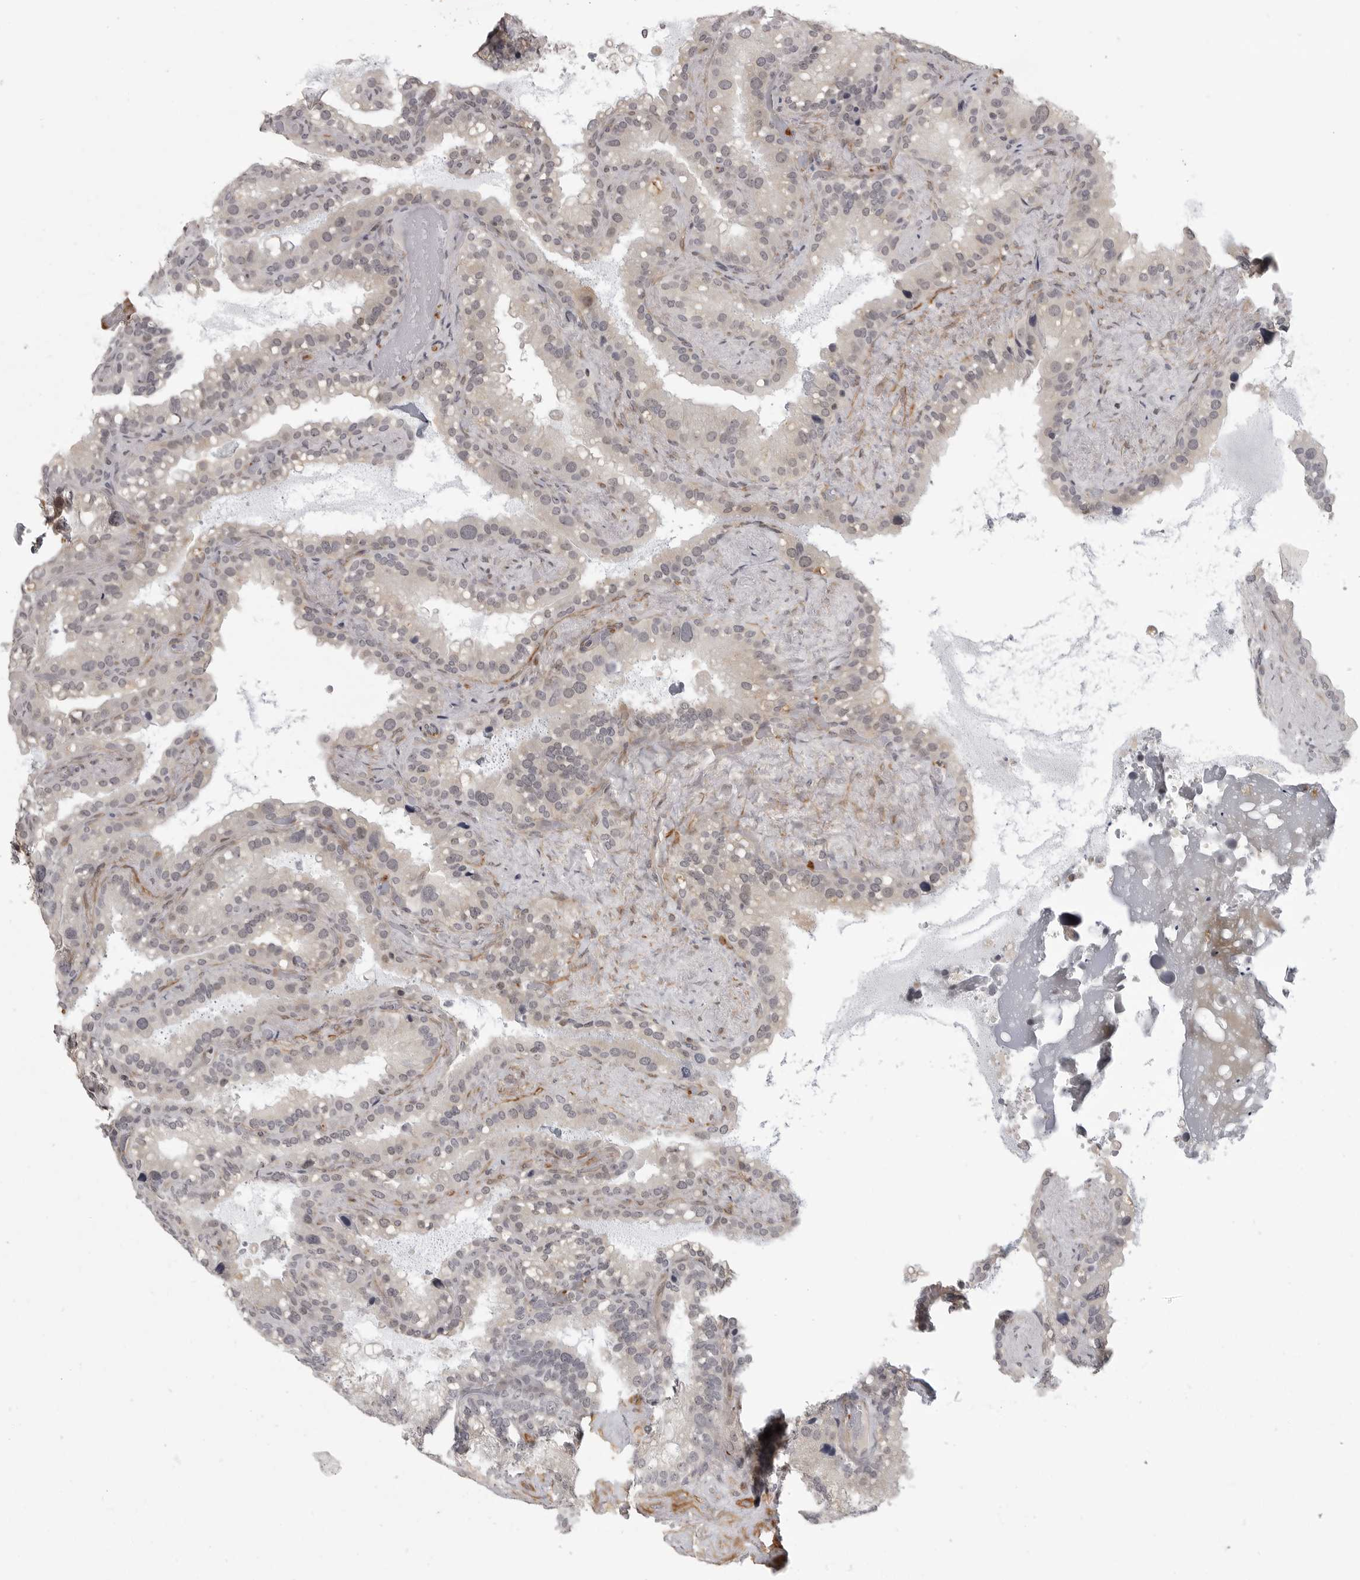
{"staining": {"intensity": "negative", "quantity": "none", "location": "none"}, "tissue": "seminal vesicle", "cell_type": "Glandular cells", "image_type": "normal", "snomed": [{"axis": "morphology", "description": "Normal tissue, NOS"}, {"axis": "topography", "description": "Prostate"}, {"axis": "topography", "description": "Seminal veicle"}], "caption": "IHC micrograph of unremarkable human seminal vesicle stained for a protein (brown), which displays no positivity in glandular cells.", "gene": "TUT4", "patient": {"sex": "male", "age": 68}}